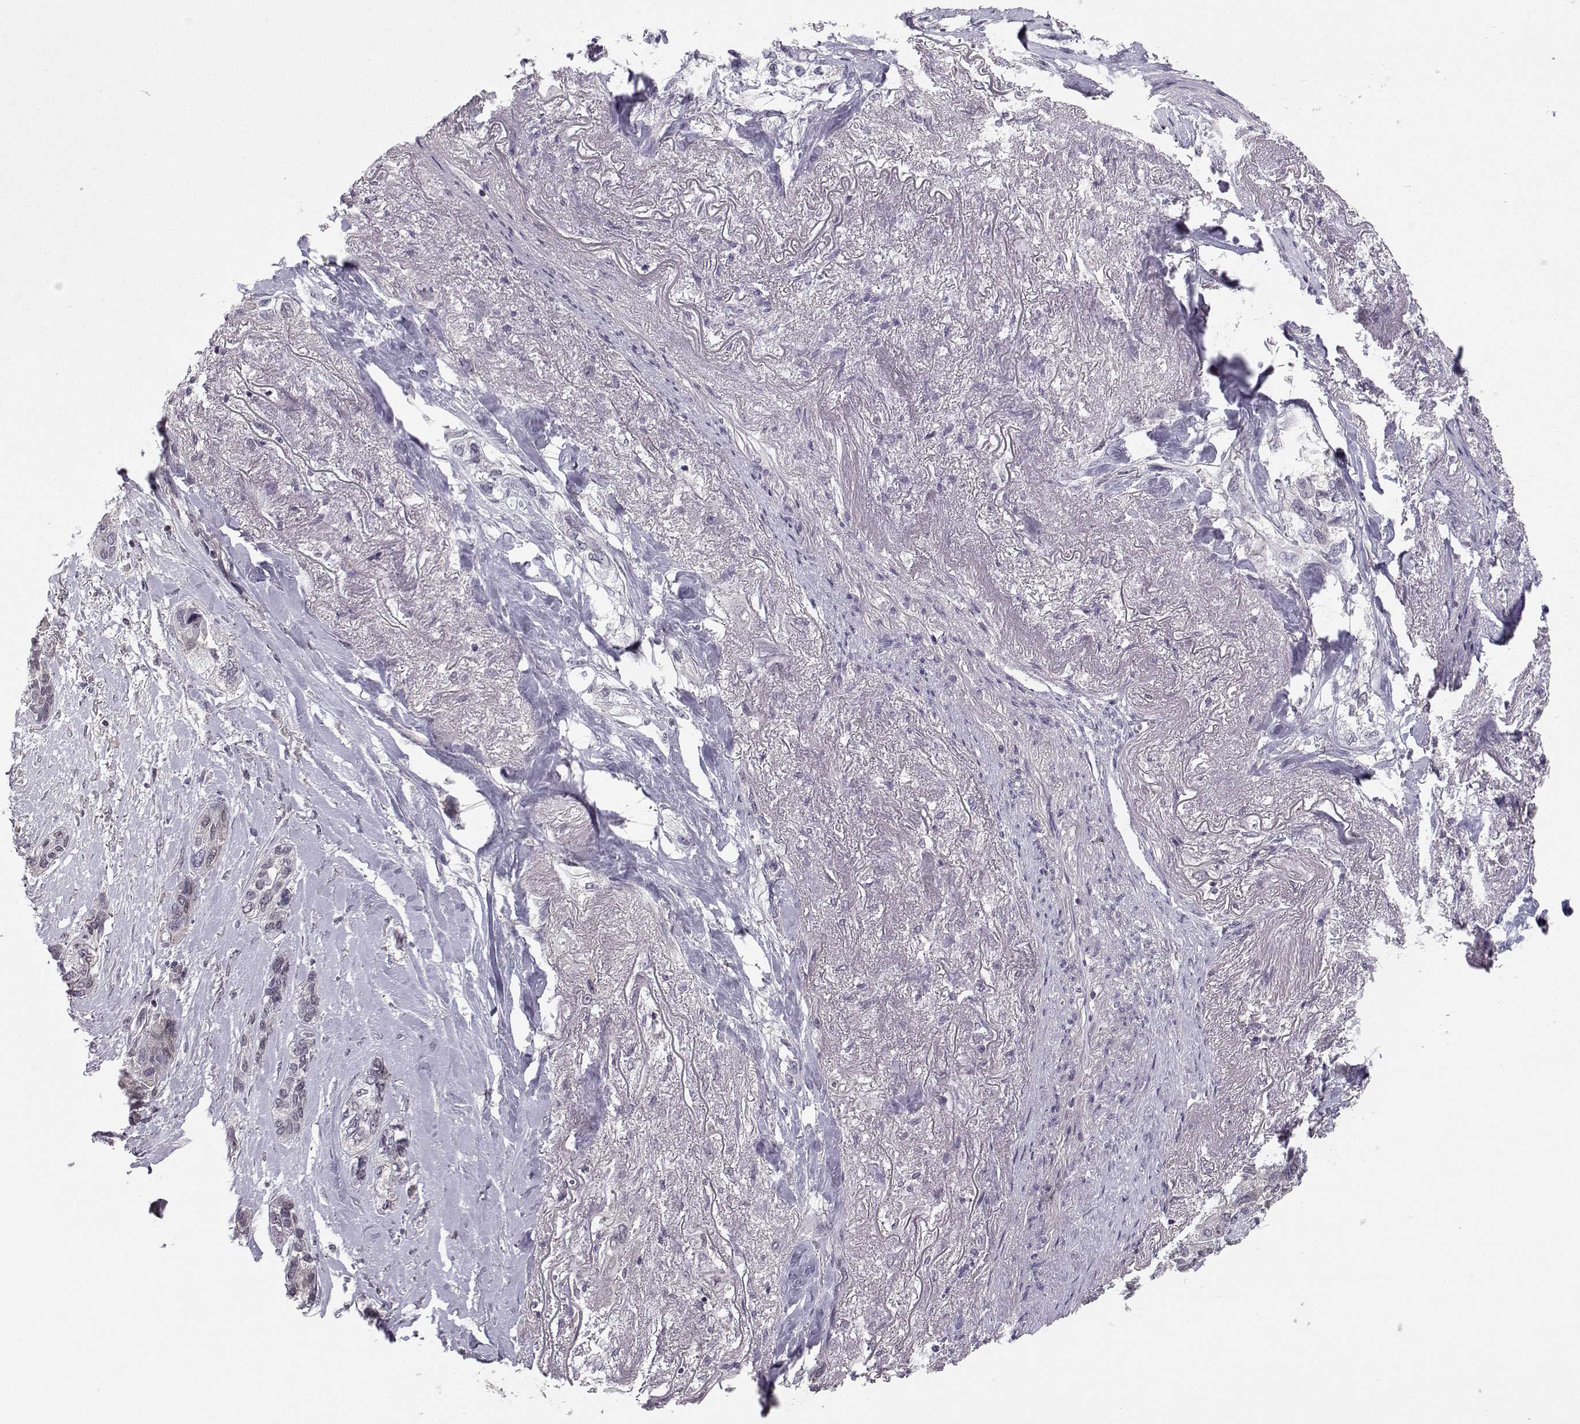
{"staining": {"intensity": "negative", "quantity": "none", "location": "none"}, "tissue": "lung cancer", "cell_type": "Tumor cells", "image_type": "cancer", "snomed": [{"axis": "morphology", "description": "Squamous cell carcinoma, NOS"}, {"axis": "topography", "description": "Lung"}], "caption": "High power microscopy image of an IHC histopathology image of squamous cell carcinoma (lung), revealing no significant staining in tumor cells. (Brightfield microscopy of DAB (3,3'-diaminobenzidine) IHC at high magnification).", "gene": "KIF13B", "patient": {"sex": "female", "age": 70}}